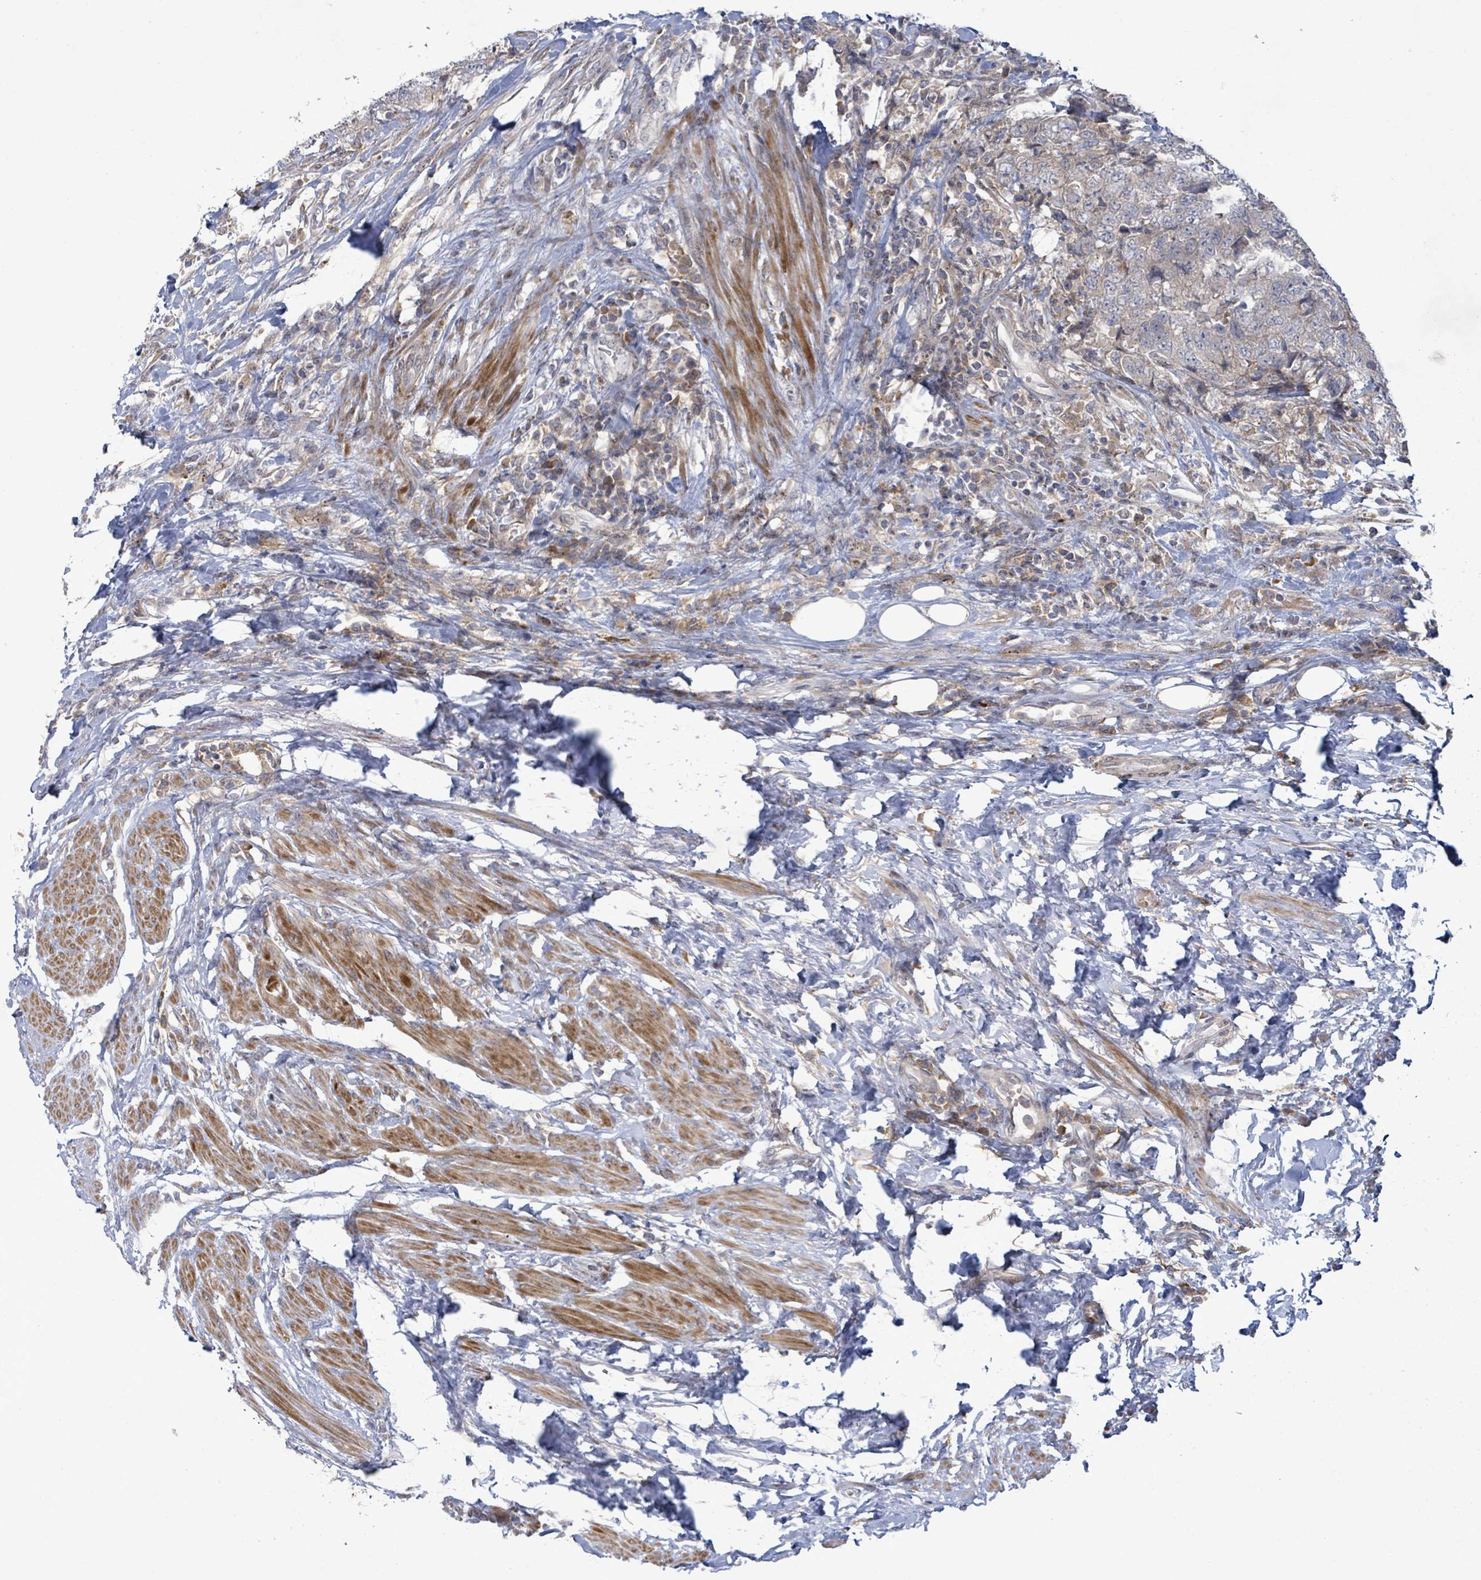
{"staining": {"intensity": "negative", "quantity": "none", "location": "none"}, "tissue": "urothelial cancer", "cell_type": "Tumor cells", "image_type": "cancer", "snomed": [{"axis": "morphology", "description": "Urothelial carcinoma, High grade"}, {"axis": "topography", "description": "Urinary bladder"}], "caption": "Tumor cells show no significant protein positivity in urothelial cancer.", "gene": "SLIT3", "patient": {"sex": "female", "age": 78}}